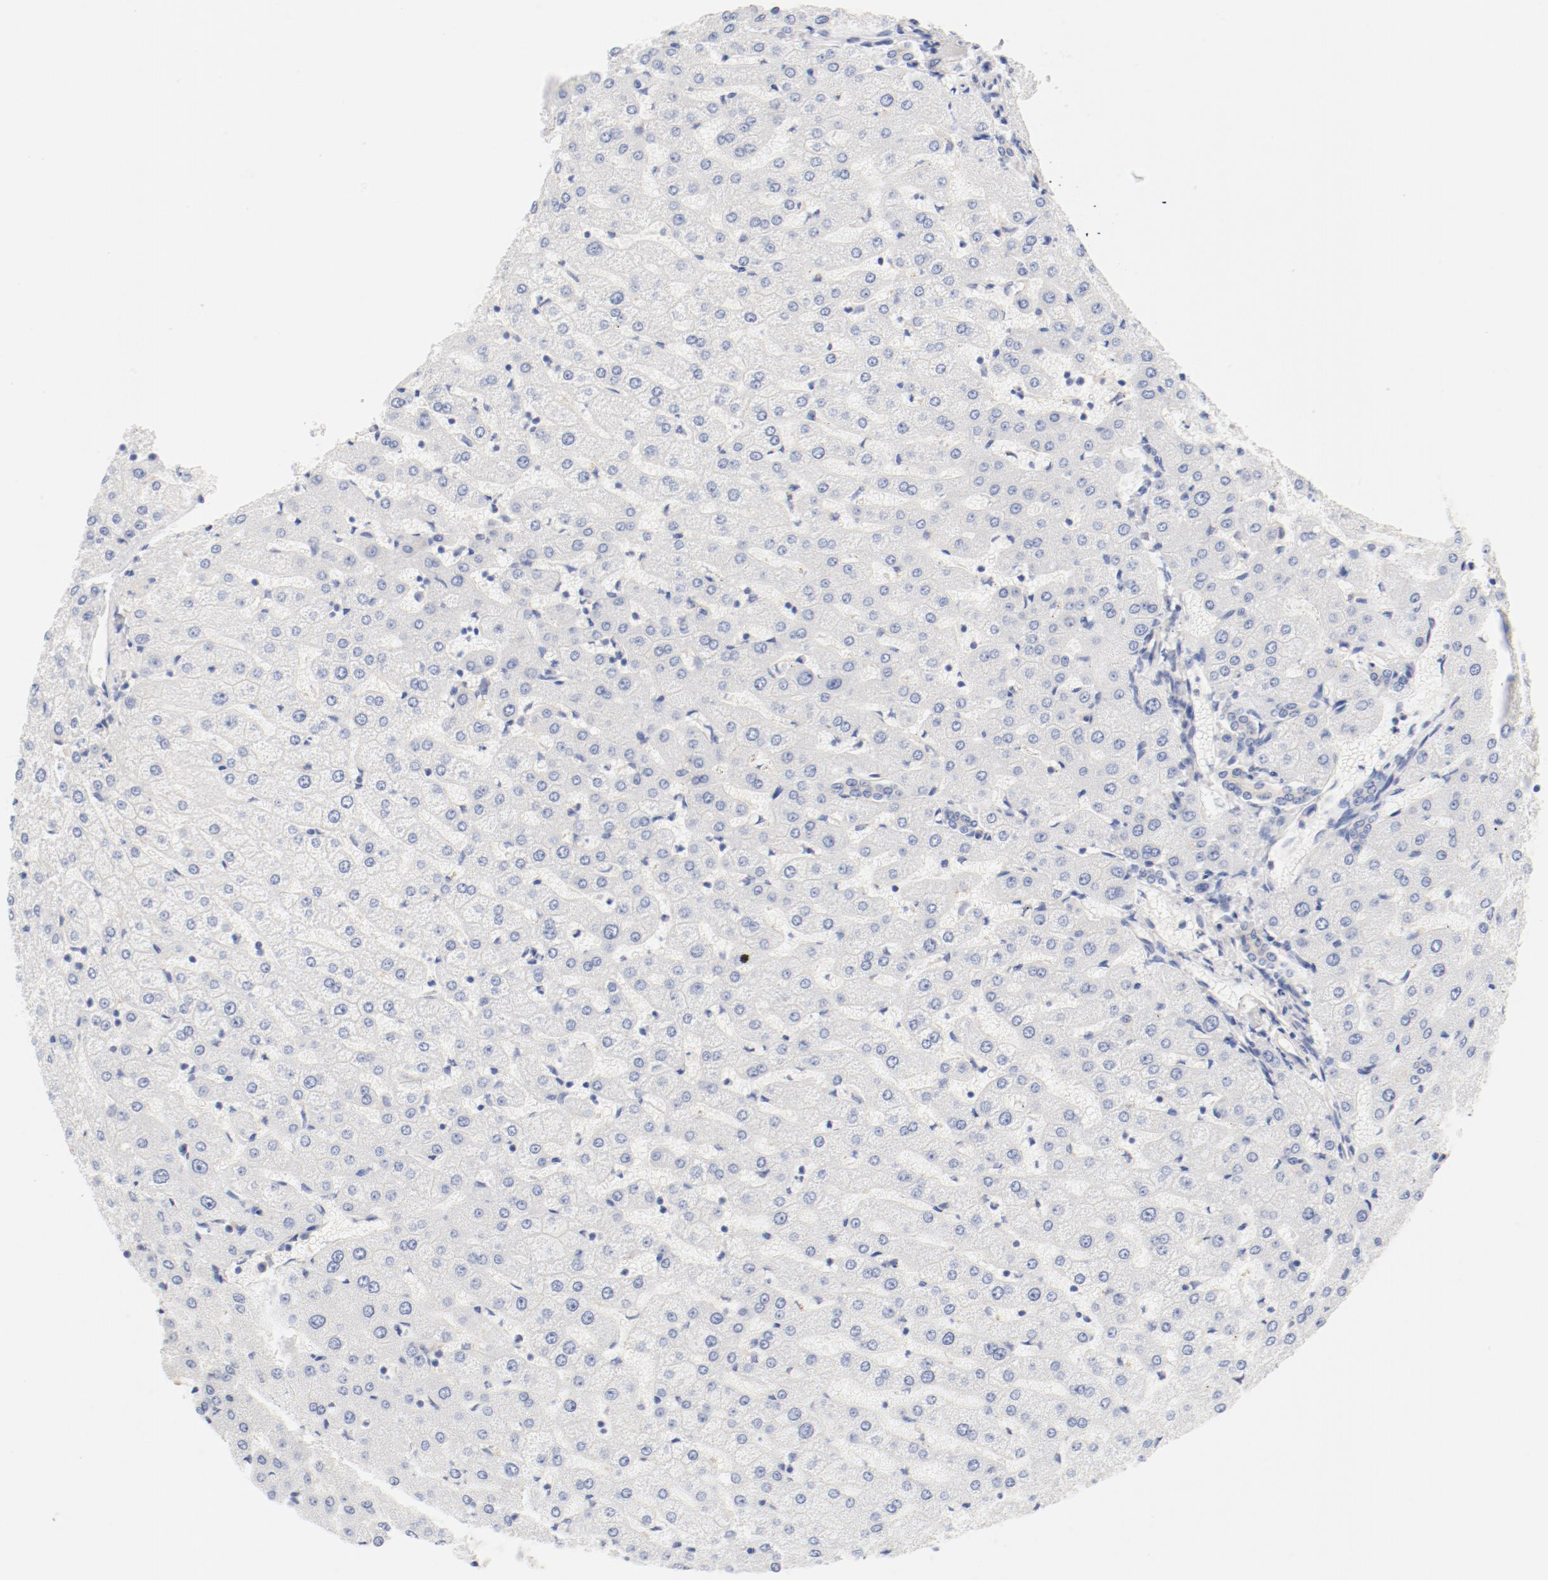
{"staining": {"intensity": "weak", "quantity": "<25%", "location": "cytoplasmic/membranous"}, "tissue": "liver", "cell_type": "Cholangiocytes", "image_type": "normal", "snomed": [{"axis": "morphology", "description": "Normal tissue, NOS"}, {"axis": "morphology", "description": "Fibrosis, NOS"}, {"axis": "topography", "description": "Liver"}], "caption": "This image is of benign liver stained with IHC to label a protein in brown with the nuclei are counter-stained blue. There is no positivity in cholangiocytes. (Stains: DAB (3,3'-diaminobenzidine) IHC with hematoxylin counter stain, Microscopy: brightfield microscopy at high magnification).", "gene": "DYNC1H1", "patient": {"sex": "female", "age": 29}}